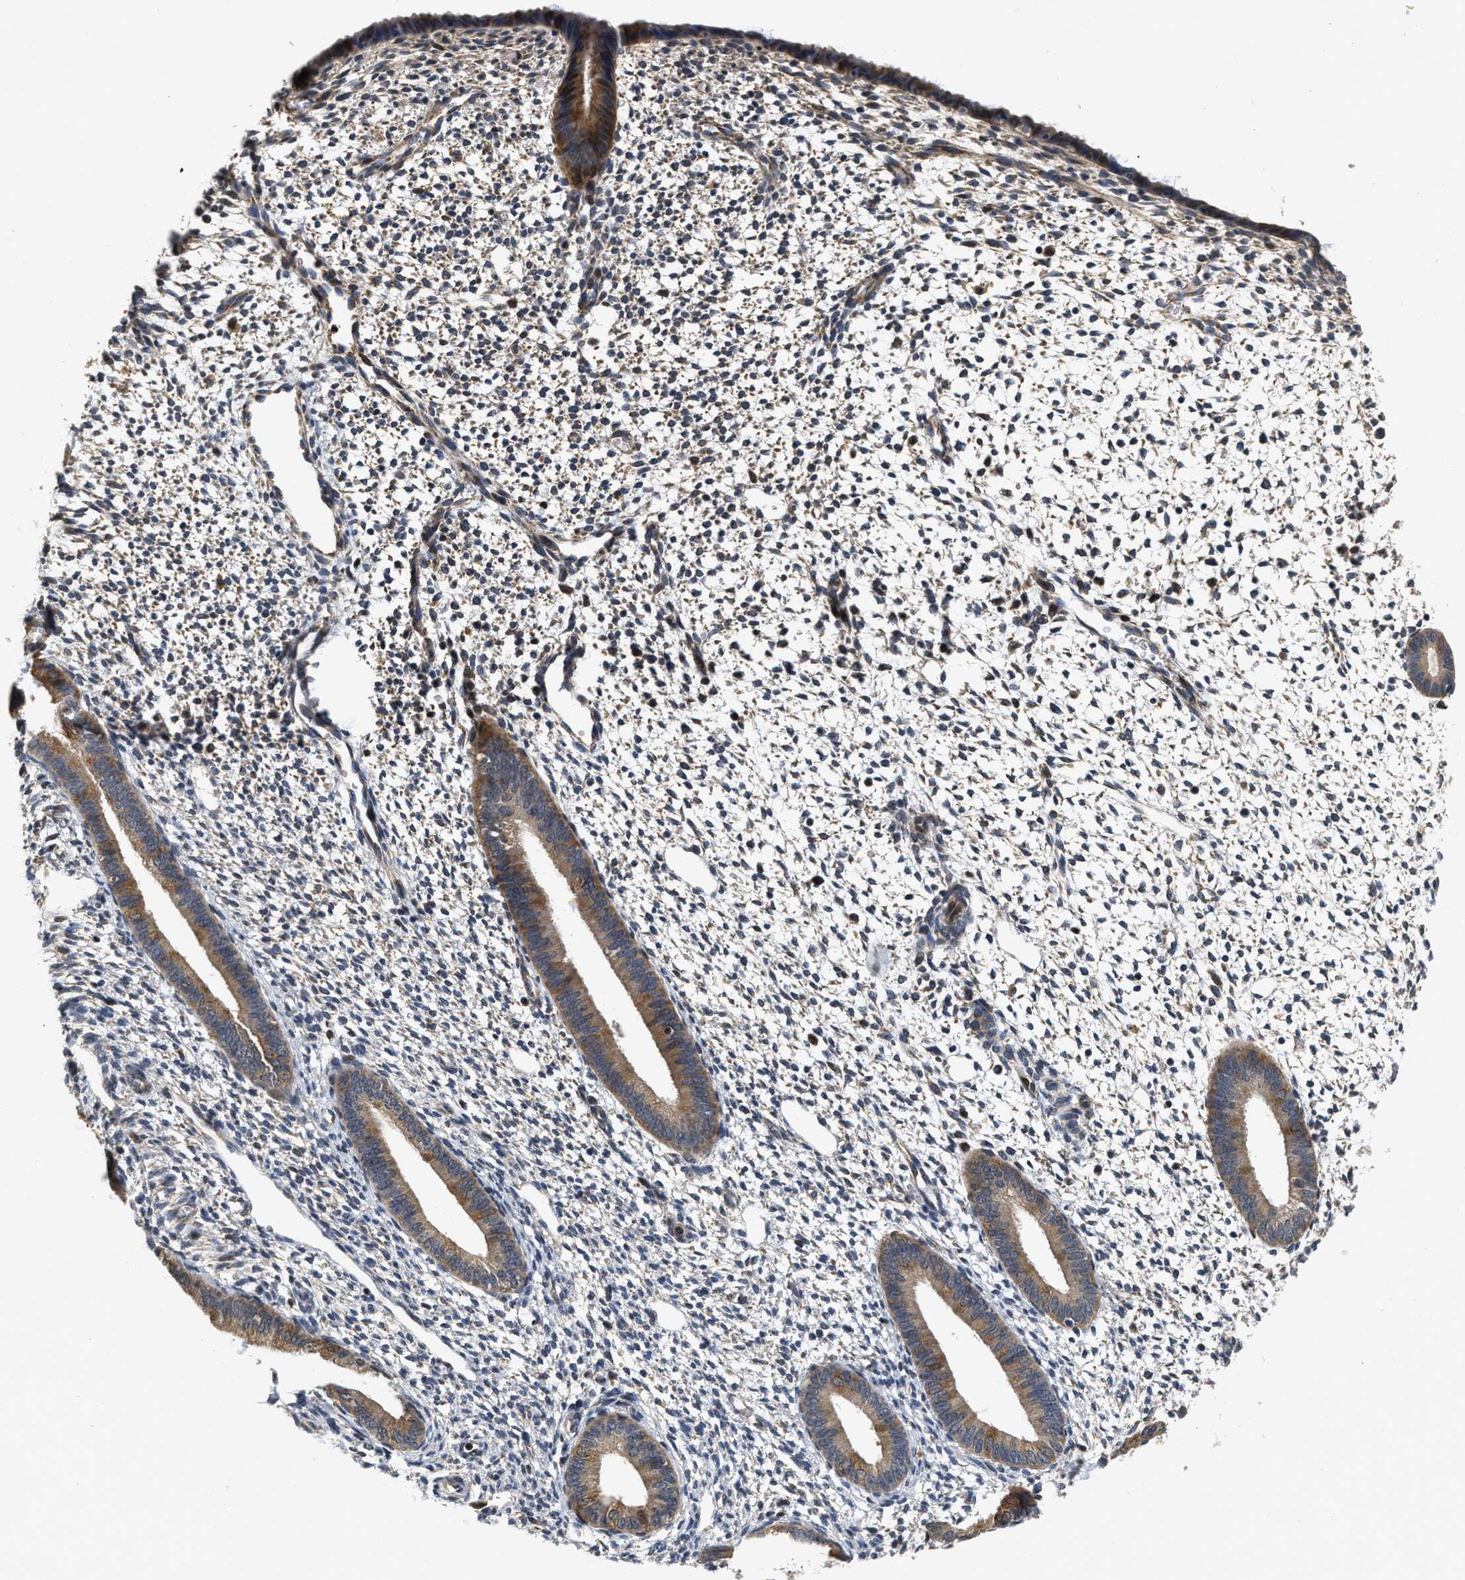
{"staining": {"intensity": "weak", "quantity": "<25%", "location": "cytoplasmic/membranous"}, "tissue": "endometrium", "cell_type": "Cells in endometrial stroma", "image_type": "normal", "snomed": [{"axis": "morphology", "description": "Normal tissue, NOS"}, {"axis": "topography", "description": "Endometrium"}], "caption": "This histopathology image is of benign endometrium stained with immunohistochemistry (IHC) to label a protein in brown with the nuclei are counter-stained blue. There is no staining in cells in endometrial stroma.", "gene": "SCYL2", "patient": {"sex": "female", "age": 46}}